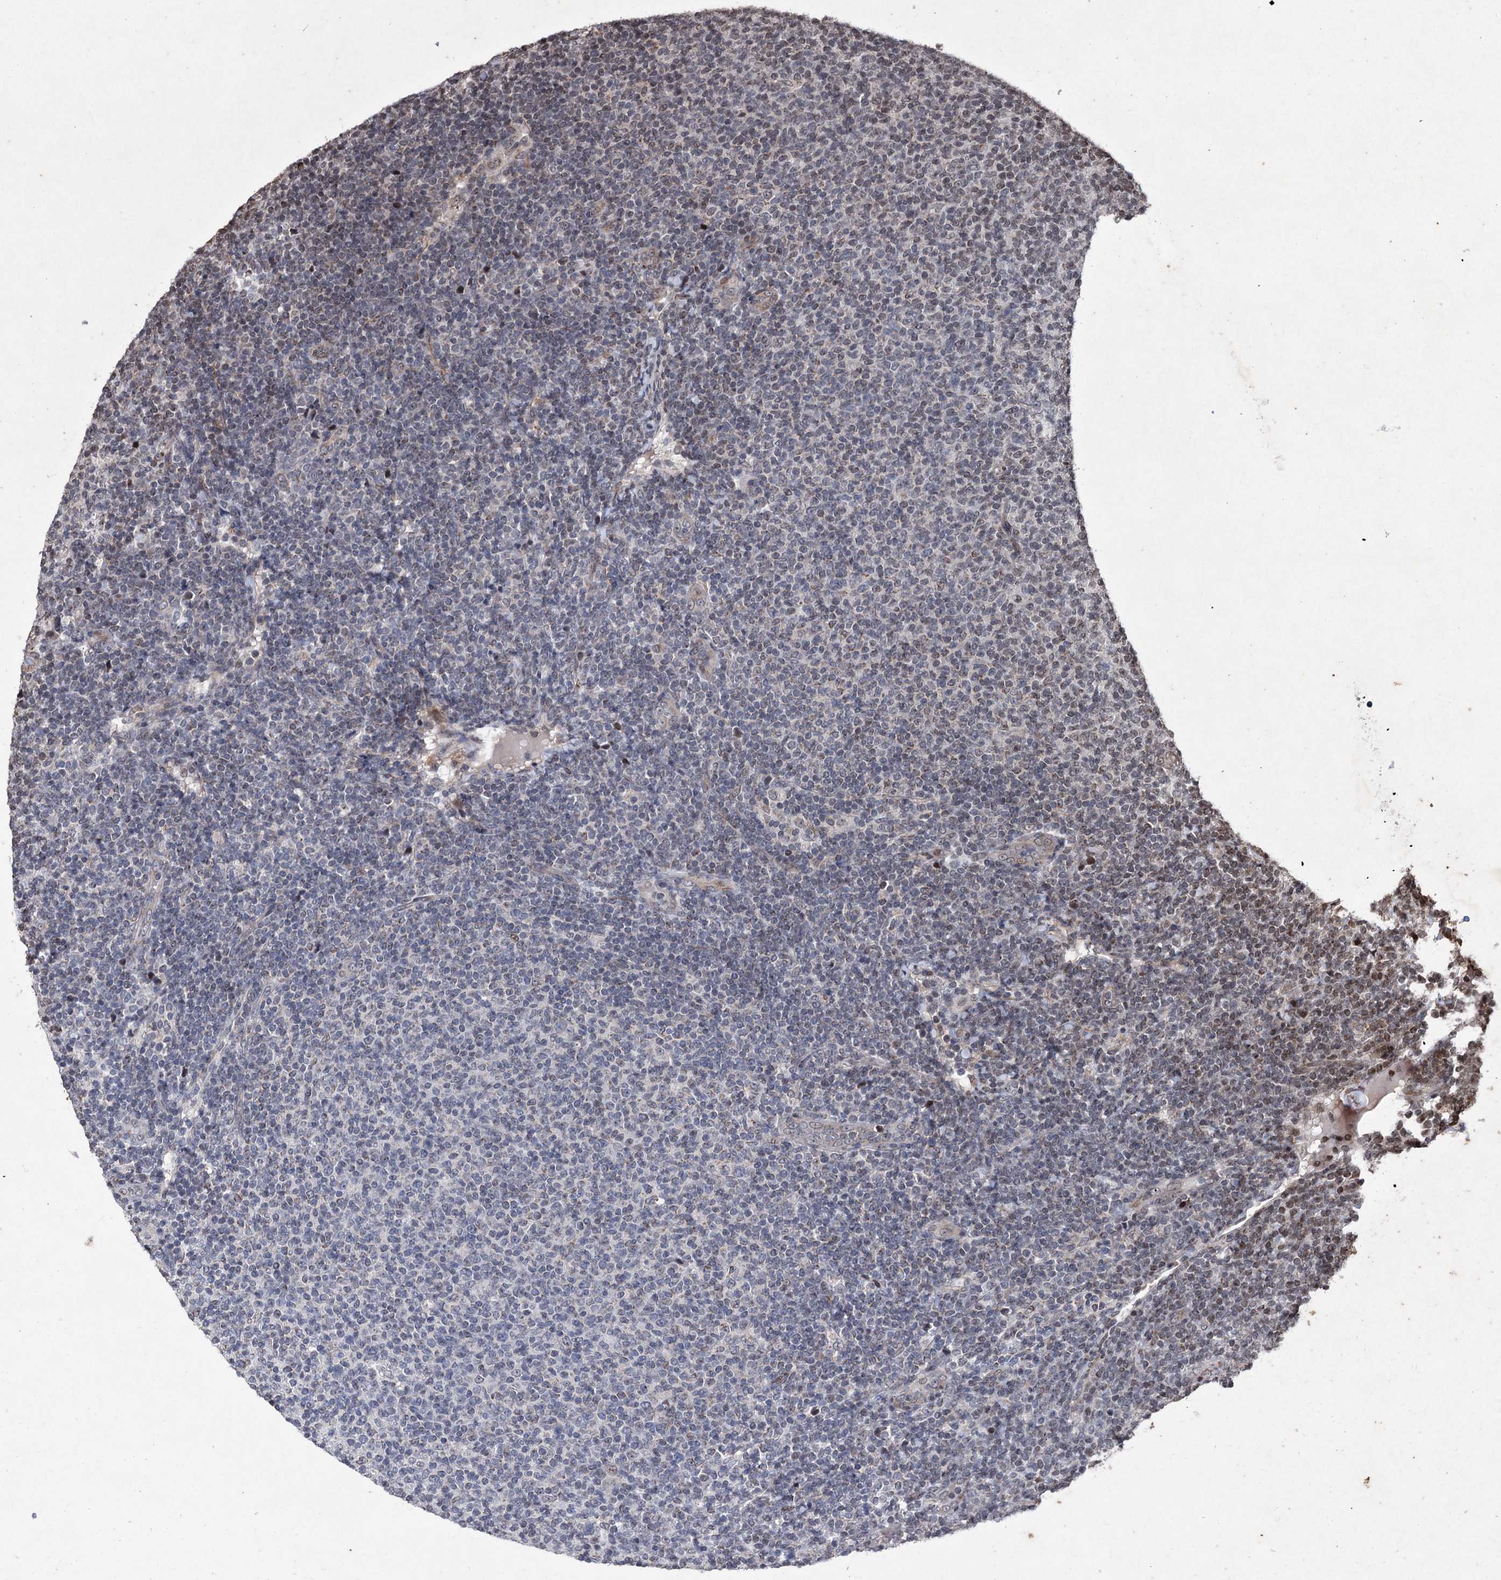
{"staining": {"intensity": "weak", "quantity": "<25%", "location": "nuclear"}, "tissue": "lymphoma", "cell_type": "Tumor cells", "image_type": "cancer", "snomed": [{"axis": "morphology", "description": "Malignant lymphoma, non-Hodgkin's type, Low grade"}, {"axis": "topography", "description": "Lymph node"}], "caption": "This is an immunohistochemistry (IHC) photomicrograph of human lymphoma. There is no expression in tumor cells.", "gene": "EYA4", "patient": {"sex": "male", "age": 66}}